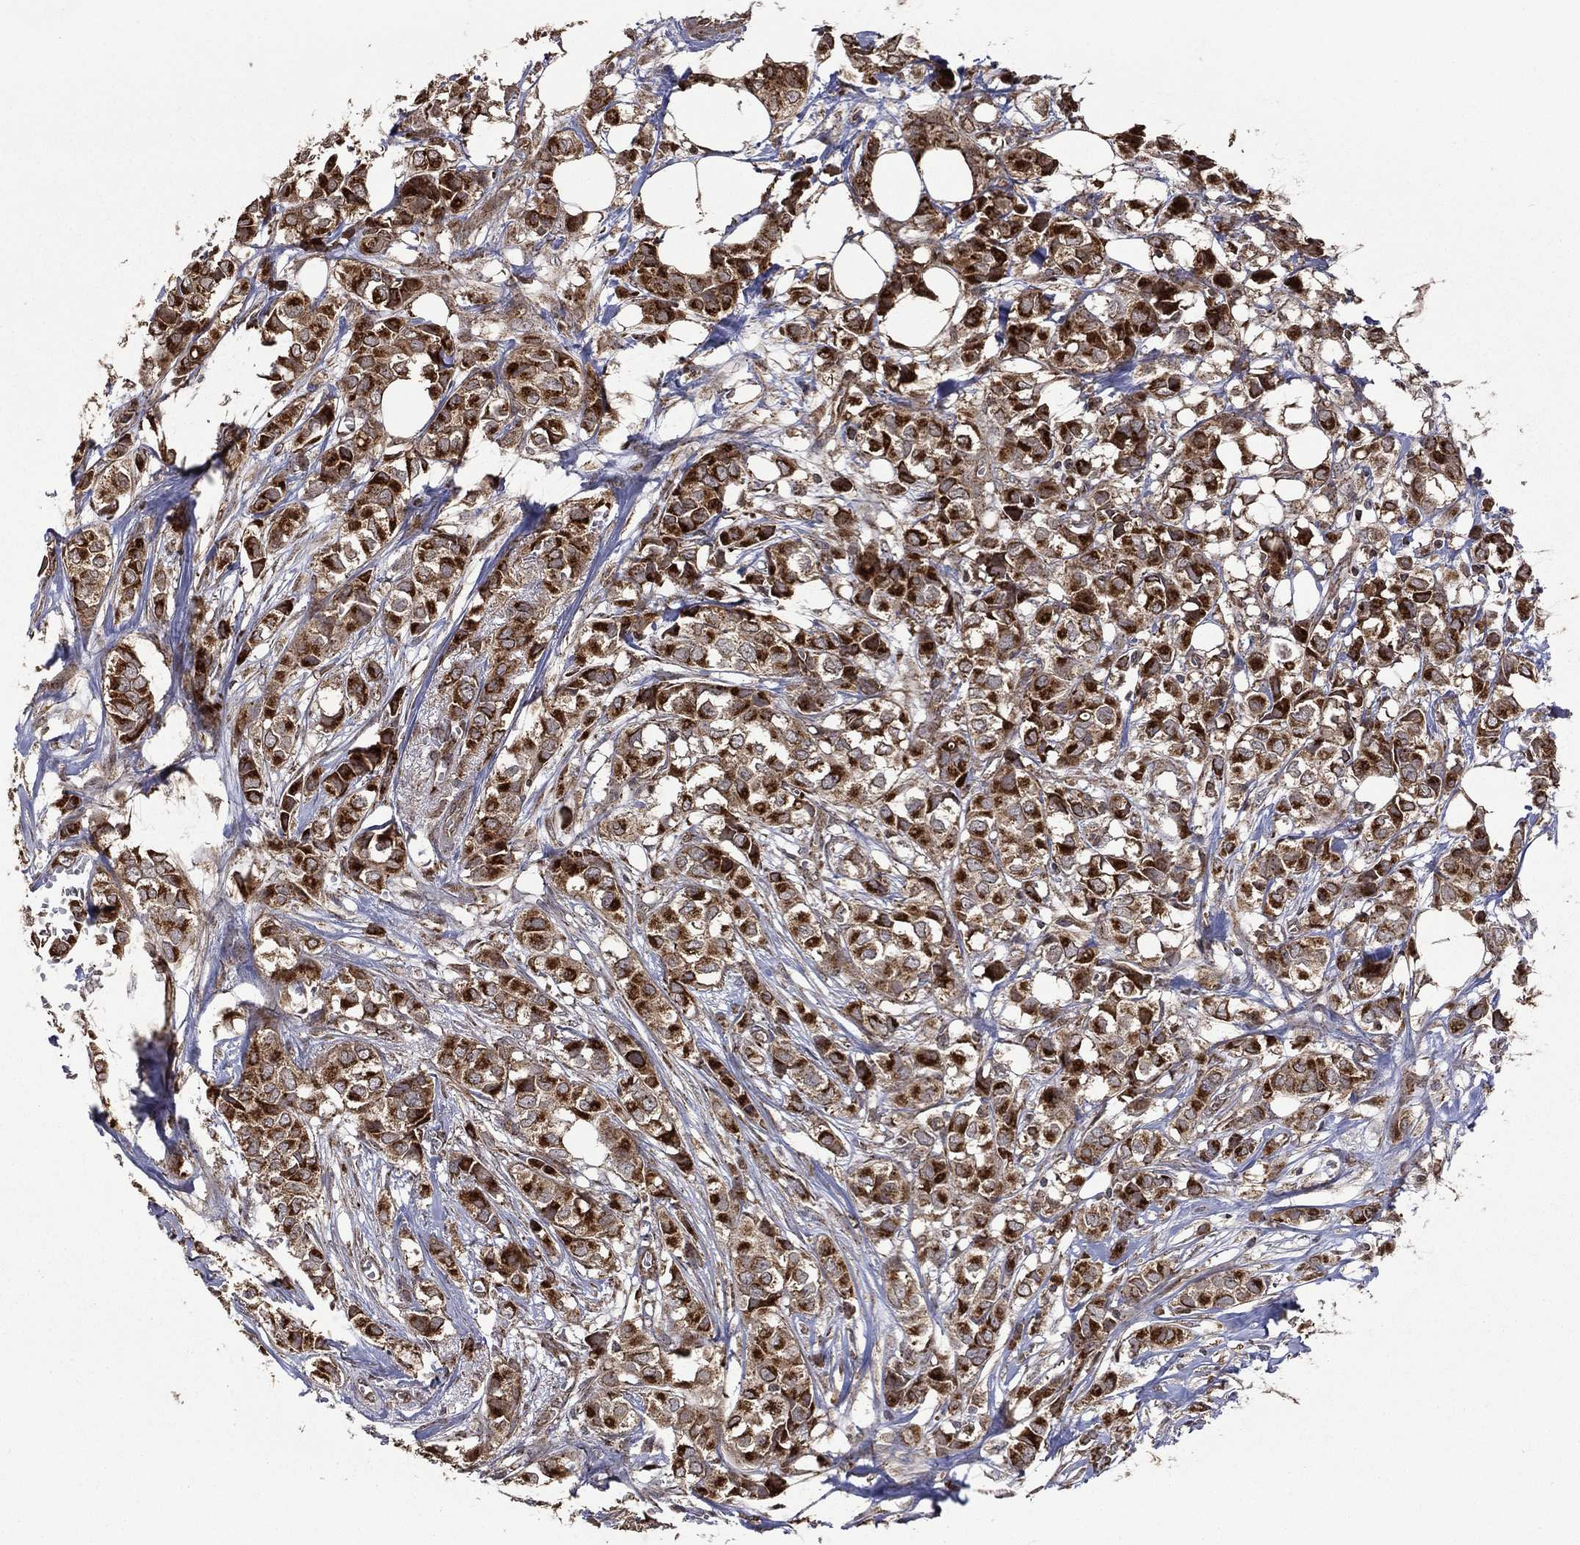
{"staining": {"intensity": "strong", "quantity": ">75%", "location": "cytoplasmic/membranous"}, "tissue": "breast cancer", "cell_type": "Tumor cells", "image_type": "cancer", "snomed": [{"axis": "morphology", "description": "Duct carcinoma"}, {"axis": "topography", "description": "Breast"}], "caption": "A histopathology image of breast infiltrating ductal carcinoma stained for a protein reveals strong cytoplasmic/membranous brown staining in tumor cells. The protein is shown in brown color, while the nuclei are stained blue.", "gene": "GIMAP6", "patient": {"sex": "female", "age": 85}}